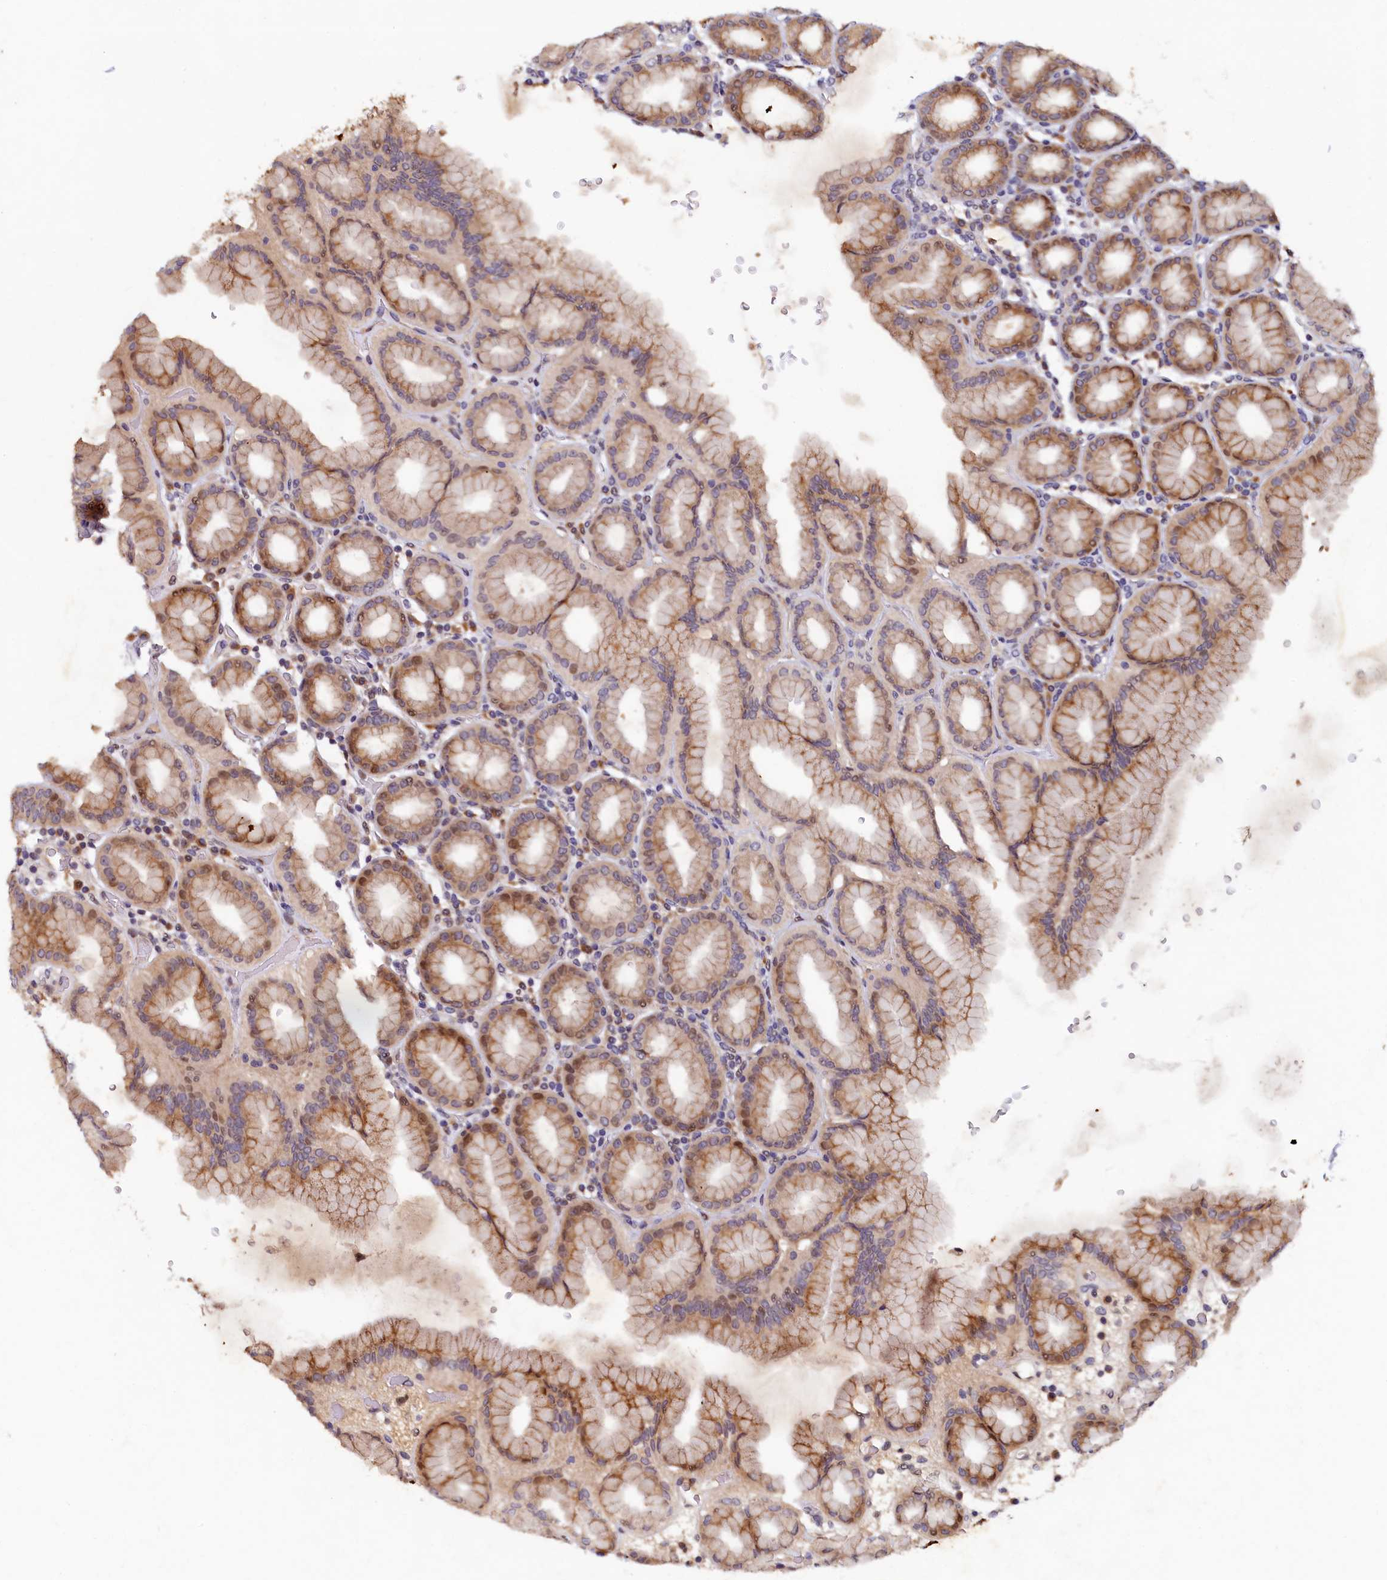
{"staining": {"intensity": "strong", "quantity": ">75%", "location": "cytoplasmic/membranous"}, "tissue": "stomach", "cell_type": "Glandular cells", "image_type": "normal", "snomed": [{"axis": "morphology", "description": "Normal tissue, NOS"}, {"axis": "topography", "description": "Stomach, upper"}], "caption": "Immunohistochemistry image of benign human stomach stained for a protein (brown), which shows high levels of strong cytoplasmic/membranous positivity in about >75% of glandular cells.", "gene": "LATS2", "patient": {"sex": "male", "age": 68}}